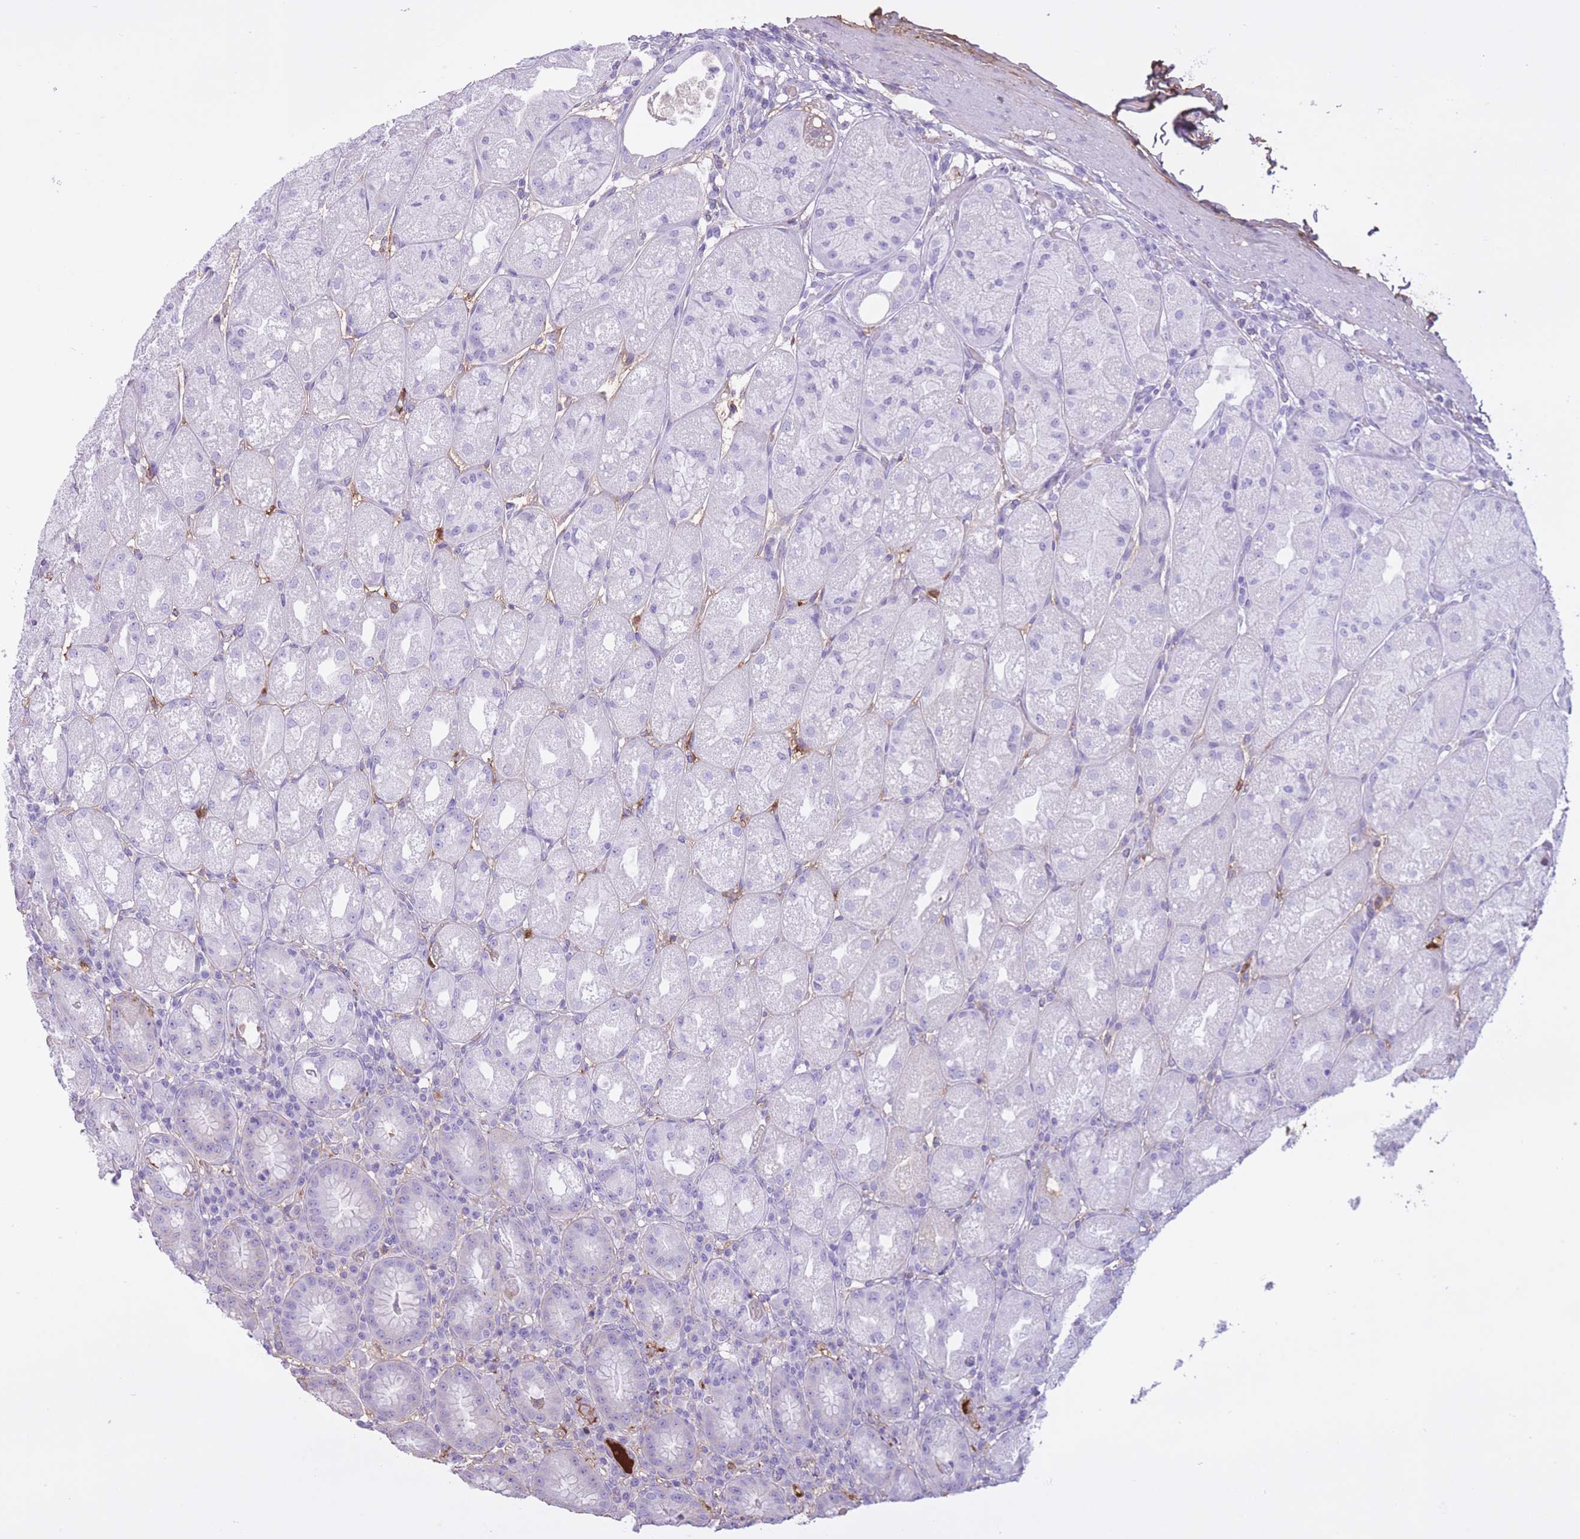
{"staining": {"intensity": "negative", "quantity": "none", "location": "none"}, "tissue": "stomach", "cell_type": "Glandular cells", "image_type": "normal", "snomed": [{"axis": "morphology", "description": "Normal tissue, NOS"}, {"axis": "topography", "description": "Stomach, upper"}], "caption": "A micrograph of stomach stained for a protein reveals no brown staining in glandular cells. Brightfield microscopy of IHC stained with DAB (brown) and hematoxylin (blue), captured at high magnification.", "gene": "AP3S1", "patient": {"sex": "male", "age": 52}}